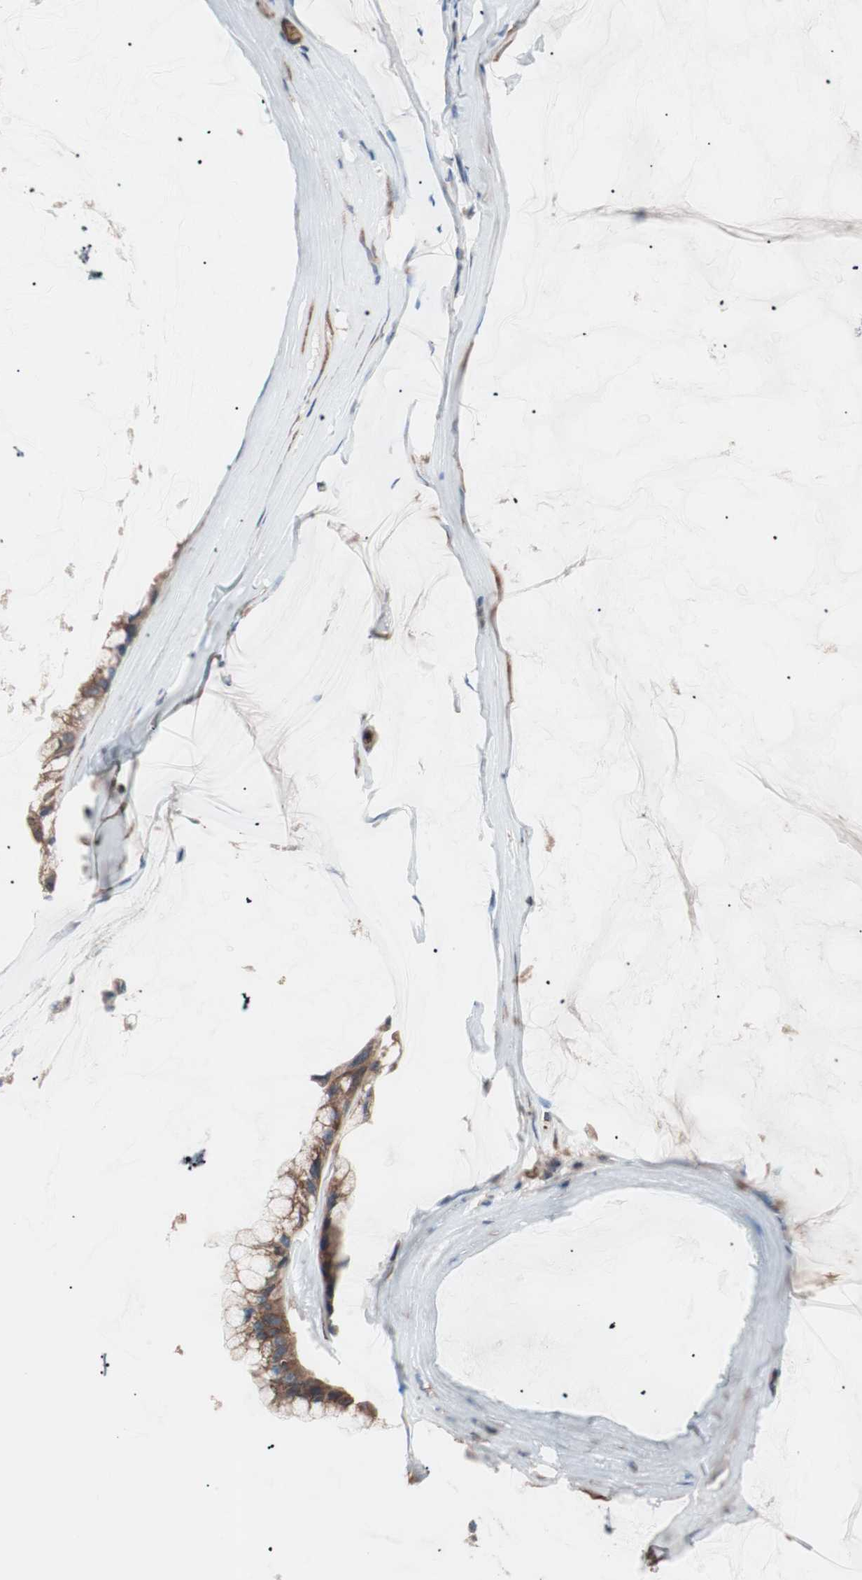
{"staining": {"intensity": "strong", "quantity": ">75%", "location": "cytoplasmic/membranous"}, "tissue": "ovarian cancer", "cell_type": "Tumor cells", "image_type": "cancer", "snomed": [{"axis": "morphology", "description": "Cystadenocarcinoma, mucinous, NOS"}, {"axis": "topography", "description": "Ovary"}], "caption": "Tumor cells exhibit high levels of strong cytoplasmic/membranous positivity in approximately >75% of cells in human mucinous cystadenocarcinoma (ovarian).", "gene": "GLYCTK", "patient": {"sex": "female", "age": 39}}